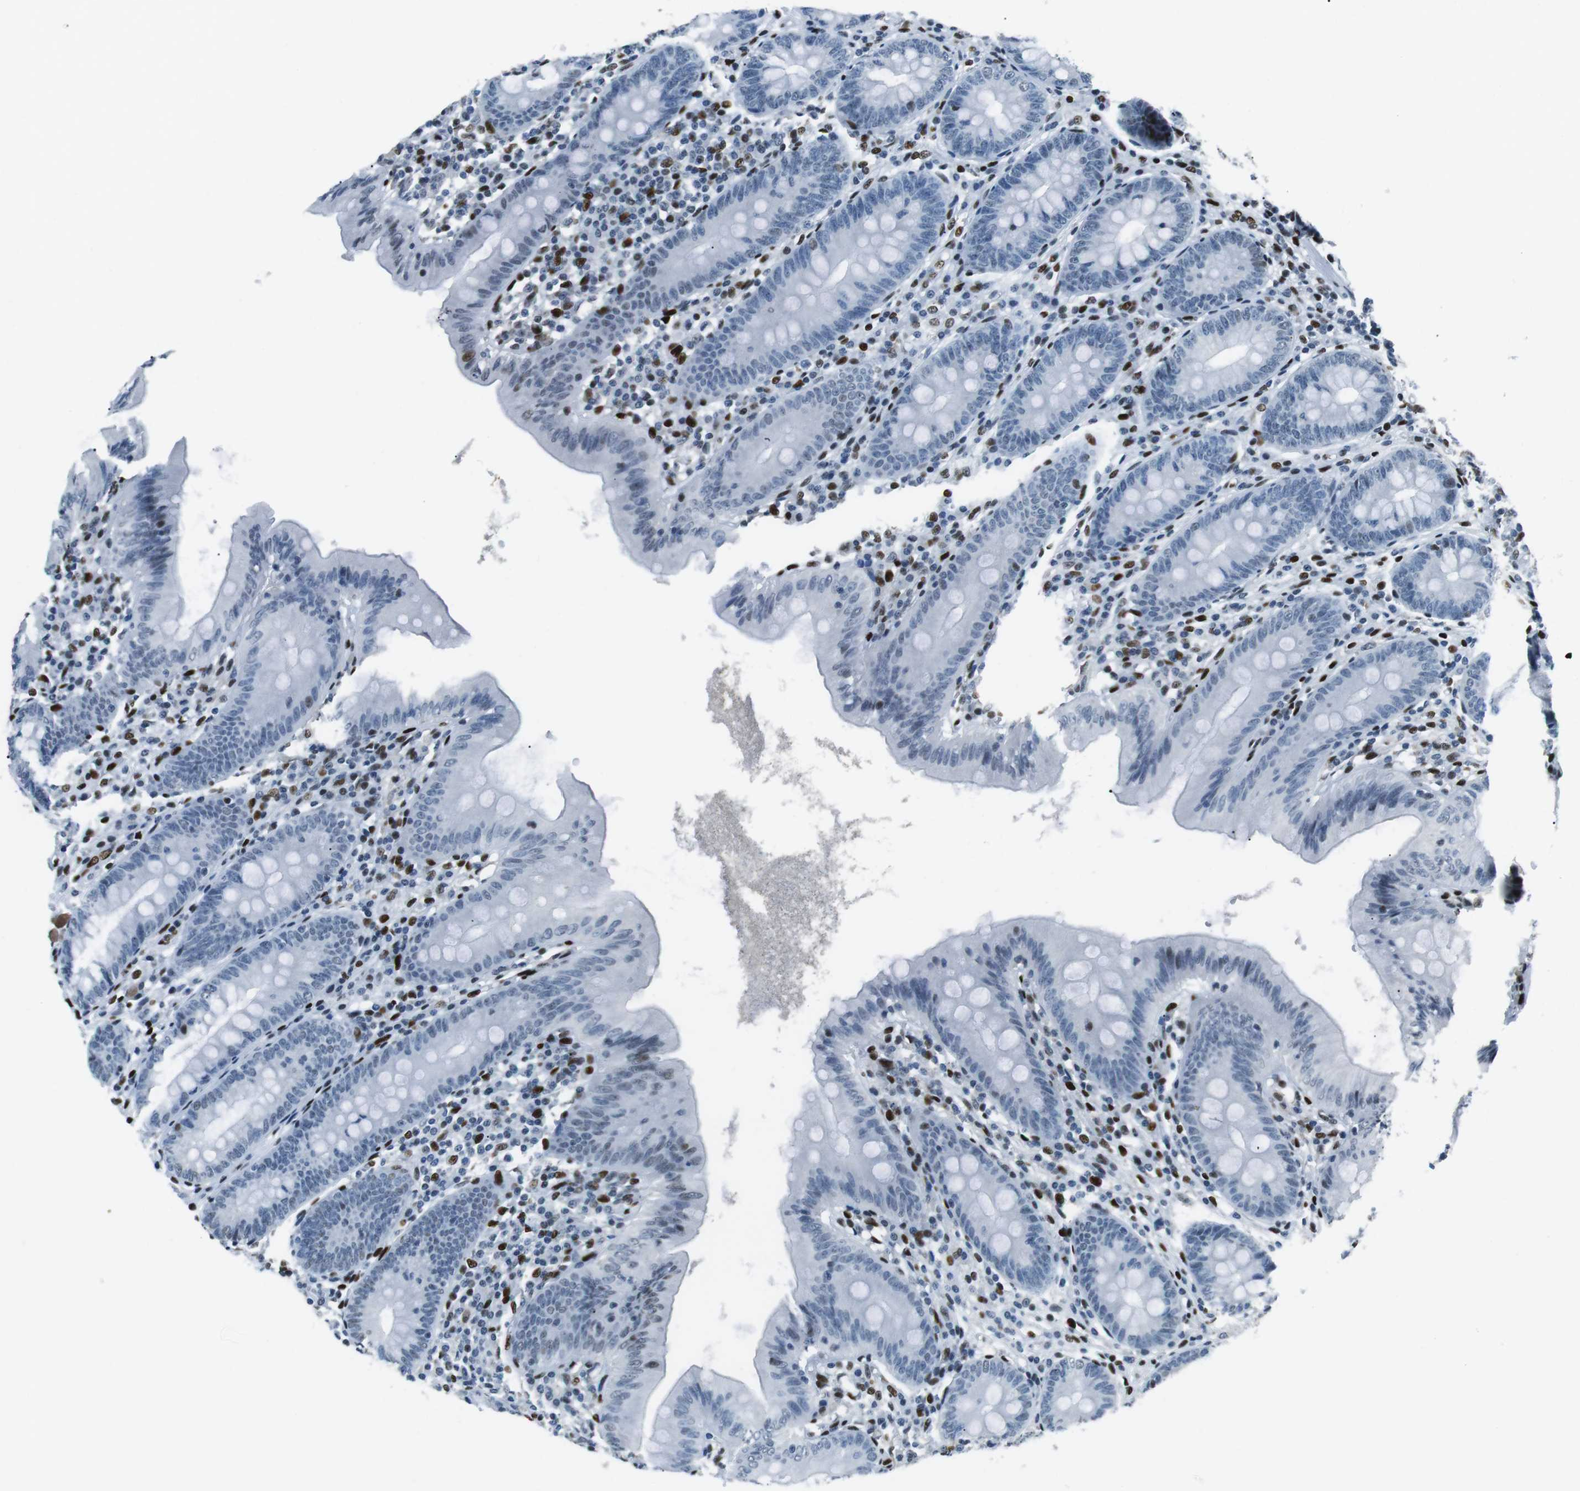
{"staining": {"intensity": "strong", "quantity": "<25%", "location": "nuclear"}, "tissue": "appendix", "cell_type": "Glandular cells", "image_type": "normal", "snomed": [{"axis": "morphology", "description": "Normal tissue, NOS"}, {"axis": "topography", "description": "Appendix"}], "caption": "A high-resolution photomicrograph shows immunohistochemistry (IHC) staining of unremarkable appendix, which reveals strong nuclear positivity in approximately <25% of glandular cells.", "gene": "PML", "patient": {"sex": "male", "age": 56}}